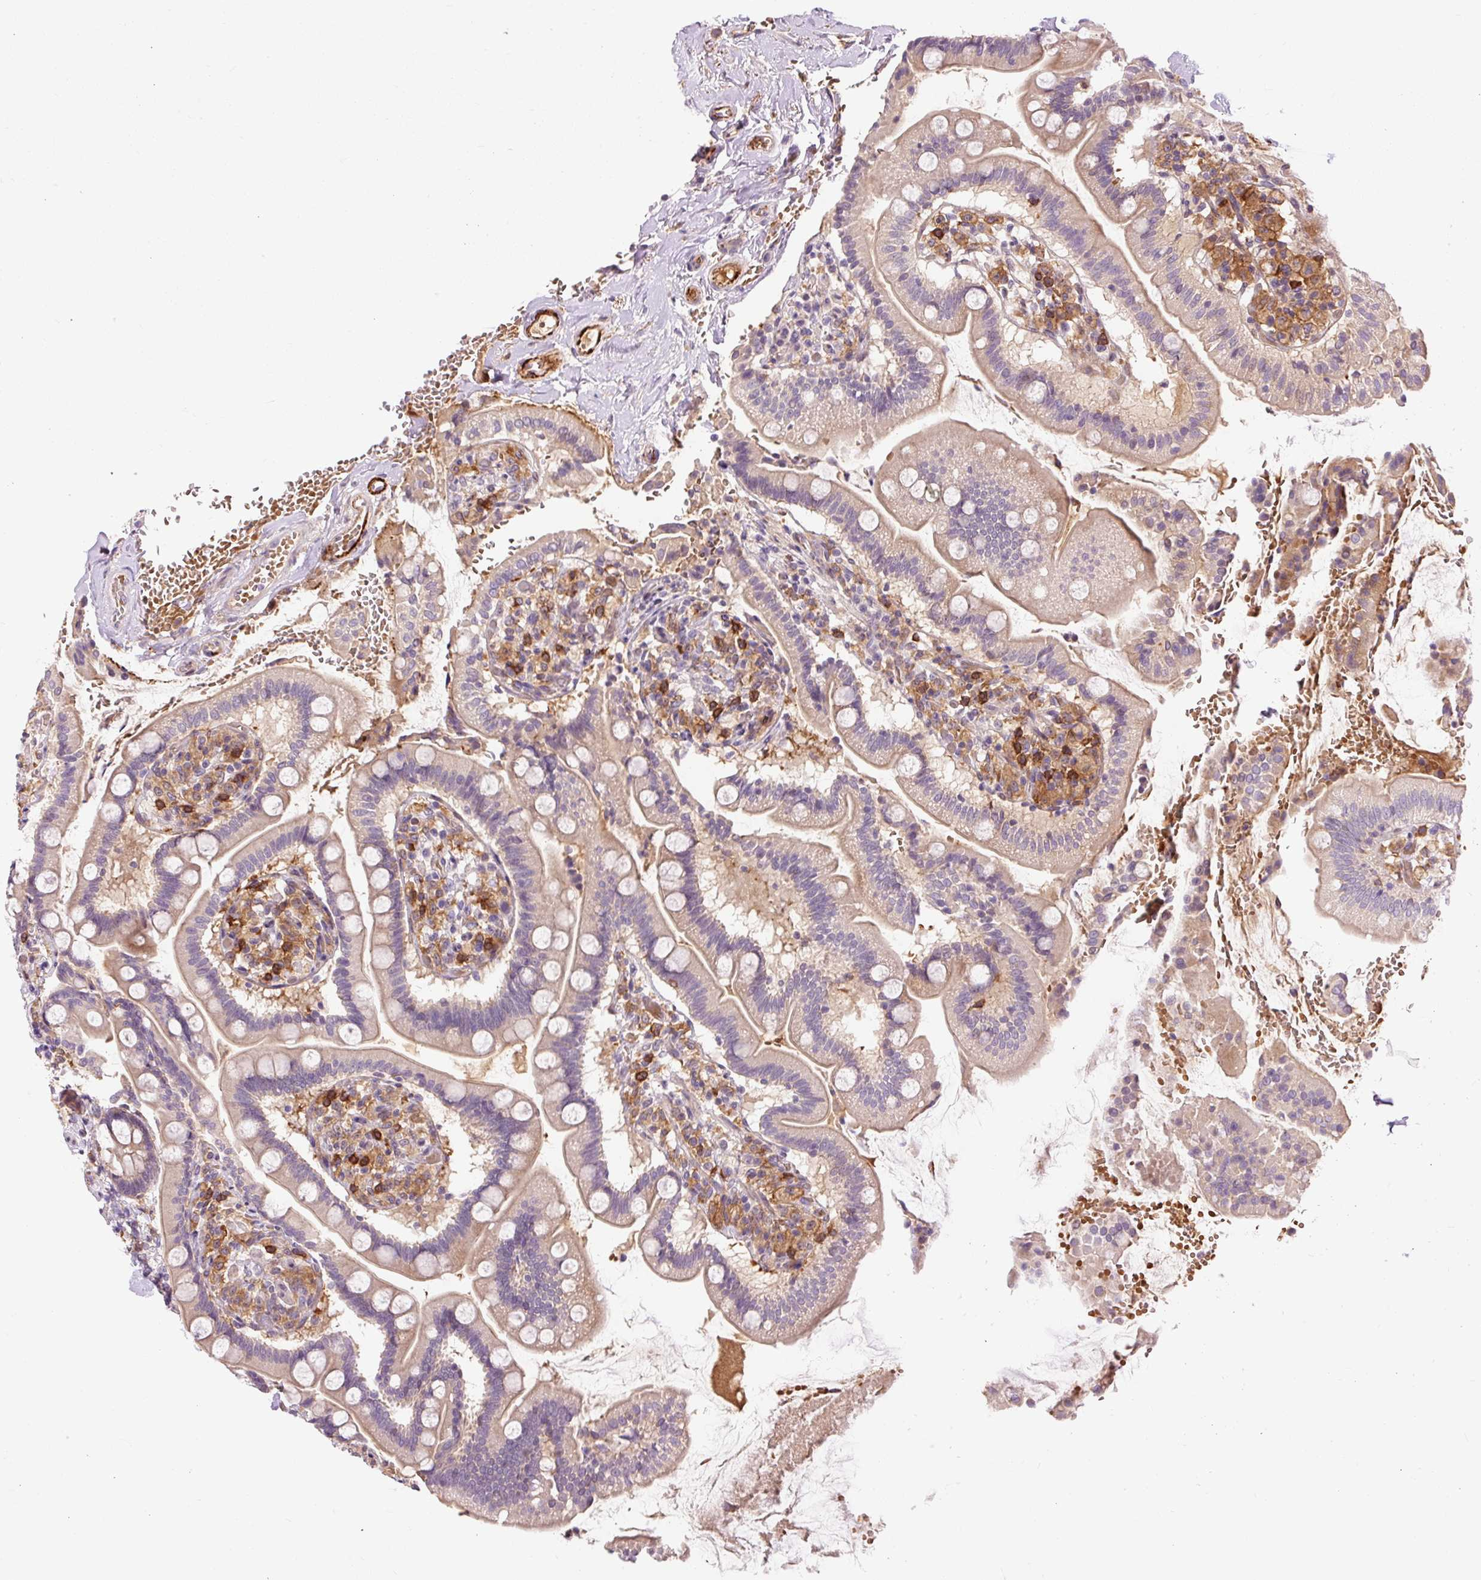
{"staining": {"intensity": "weak", "quantity": "25%-75%", "location": "cytoplasmic/membranous"}, "tissue": "small intestine", "cell_type": "Glandular cells", "image_type": "normal", "snomed": [{"axis": "morphology", "description": "Normal tissue, NOS"}, {"axis": "topography", "description": "Small intestine"}], "caption": "Immunohistochemistry histopathology image of unremarkable small intestine: human small intestine stained using immunohistochemistry (IHC) exhibits low levels of weak protein expression localized specifically in the cytoplasmic/membranous of glandular cells, appearing as a cytoplasmic/membranous brown color.", "gene": "CEBPZ", "patient": {"sex": "female", "age": 64}}